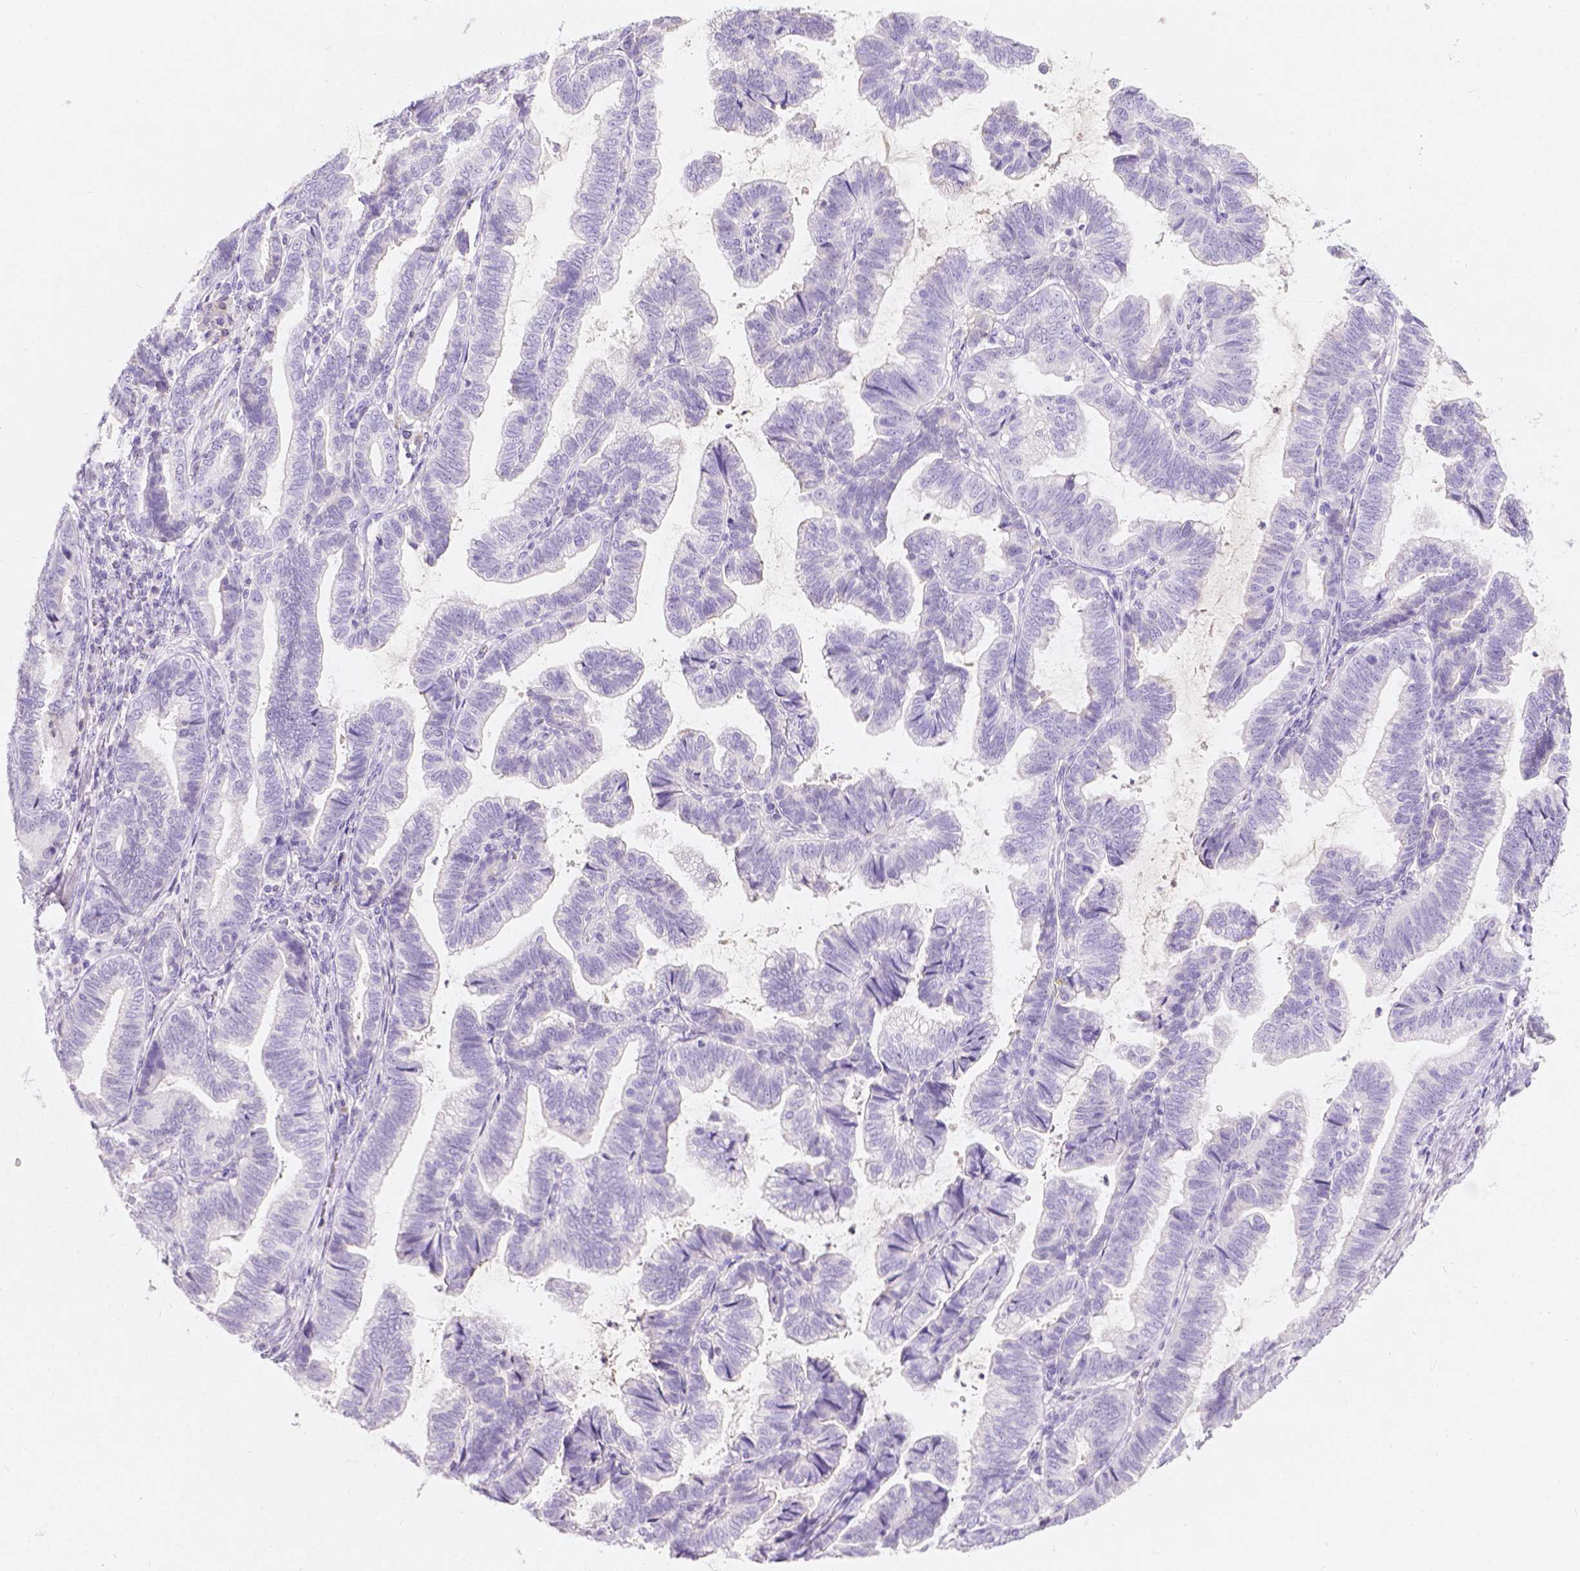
{"staining": {"intensity": "negative", "quantity": "none", "location": "none"}, "tissue": "stomach cancer", "cell_type": "Tumor cells", "image_type": "cancer", "snomed": [{"axis": "morphology", "description": "Adenocarcinoma, NOS"}, {"axis": "topography", "description": "Stomach"}], "caption": "Tumor cells show no significant staining in adenocarcinoma (stomach). (DAB (3,3'-diaminobenzidine) IHC, high magnification).", "gene": "GAL3ST2", "patient": {"sex": "male", "age": 83}}